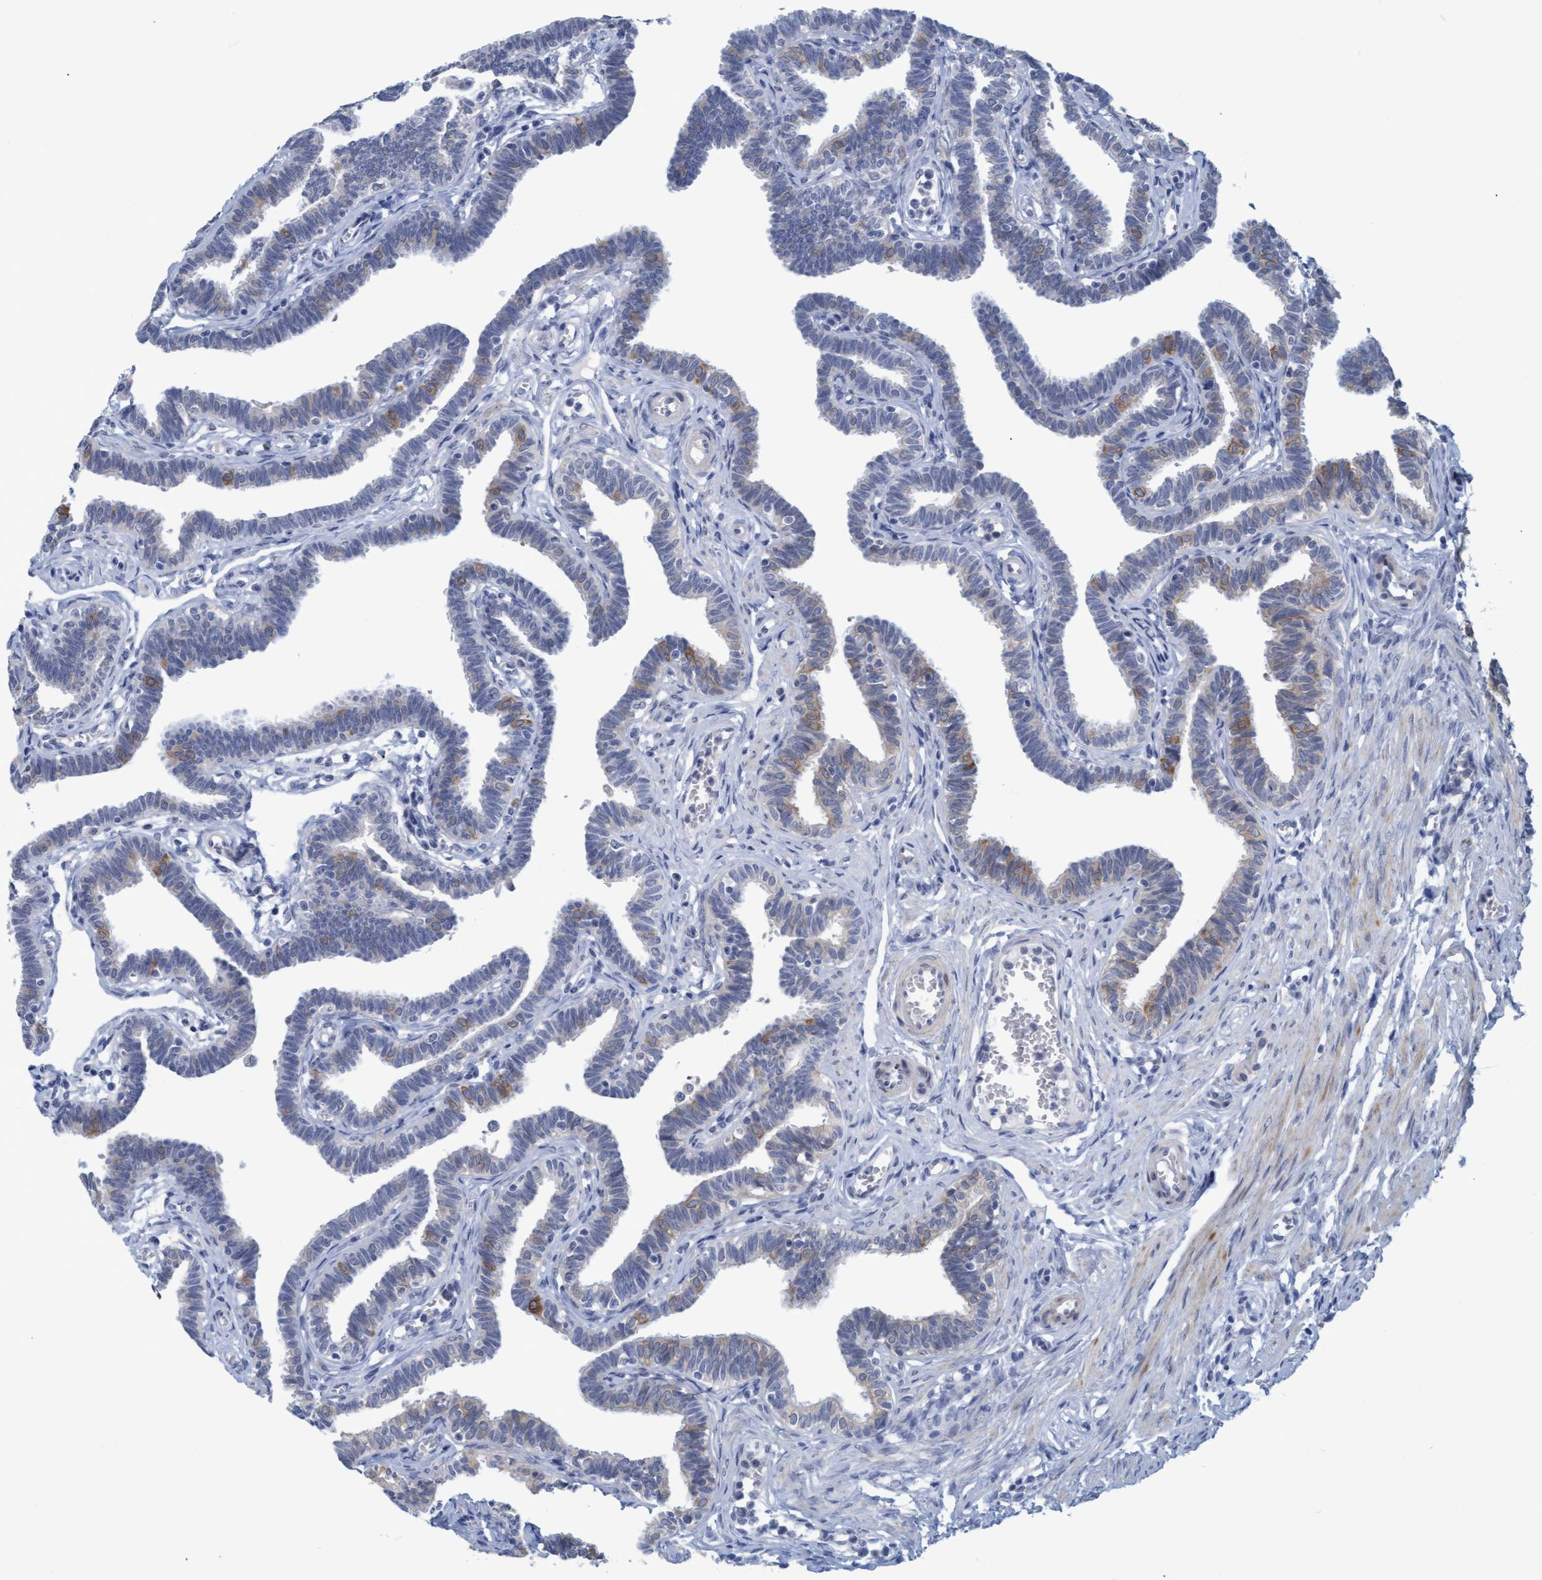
{"staining": {"intensity": "moderate", "quantity": "<25%", "location": "cytoplasmic/membranous"}, "tissue": "fallopian tube", "cell_type": "Glandular cells", "image_type": "normal", "snomed": [{"axis": "morphology", "description": "Normal tissue, NOS"}, {"axis": "topography", "description": "Fallopian tube"}, {"axis": "topography", "description": "Ovary"}], "caption": "Glandular cells show low levels of moderate cytoplasmic/membranous expression in about <25% of cells in unremarkable human fallopian tube. The staining was performed using DAB, with brown indicating positive protein expression. Nuclei are stained blue with hematoxylin.", "gene": "SSTR3", "patient": {"sex": "female", "age": 23}}